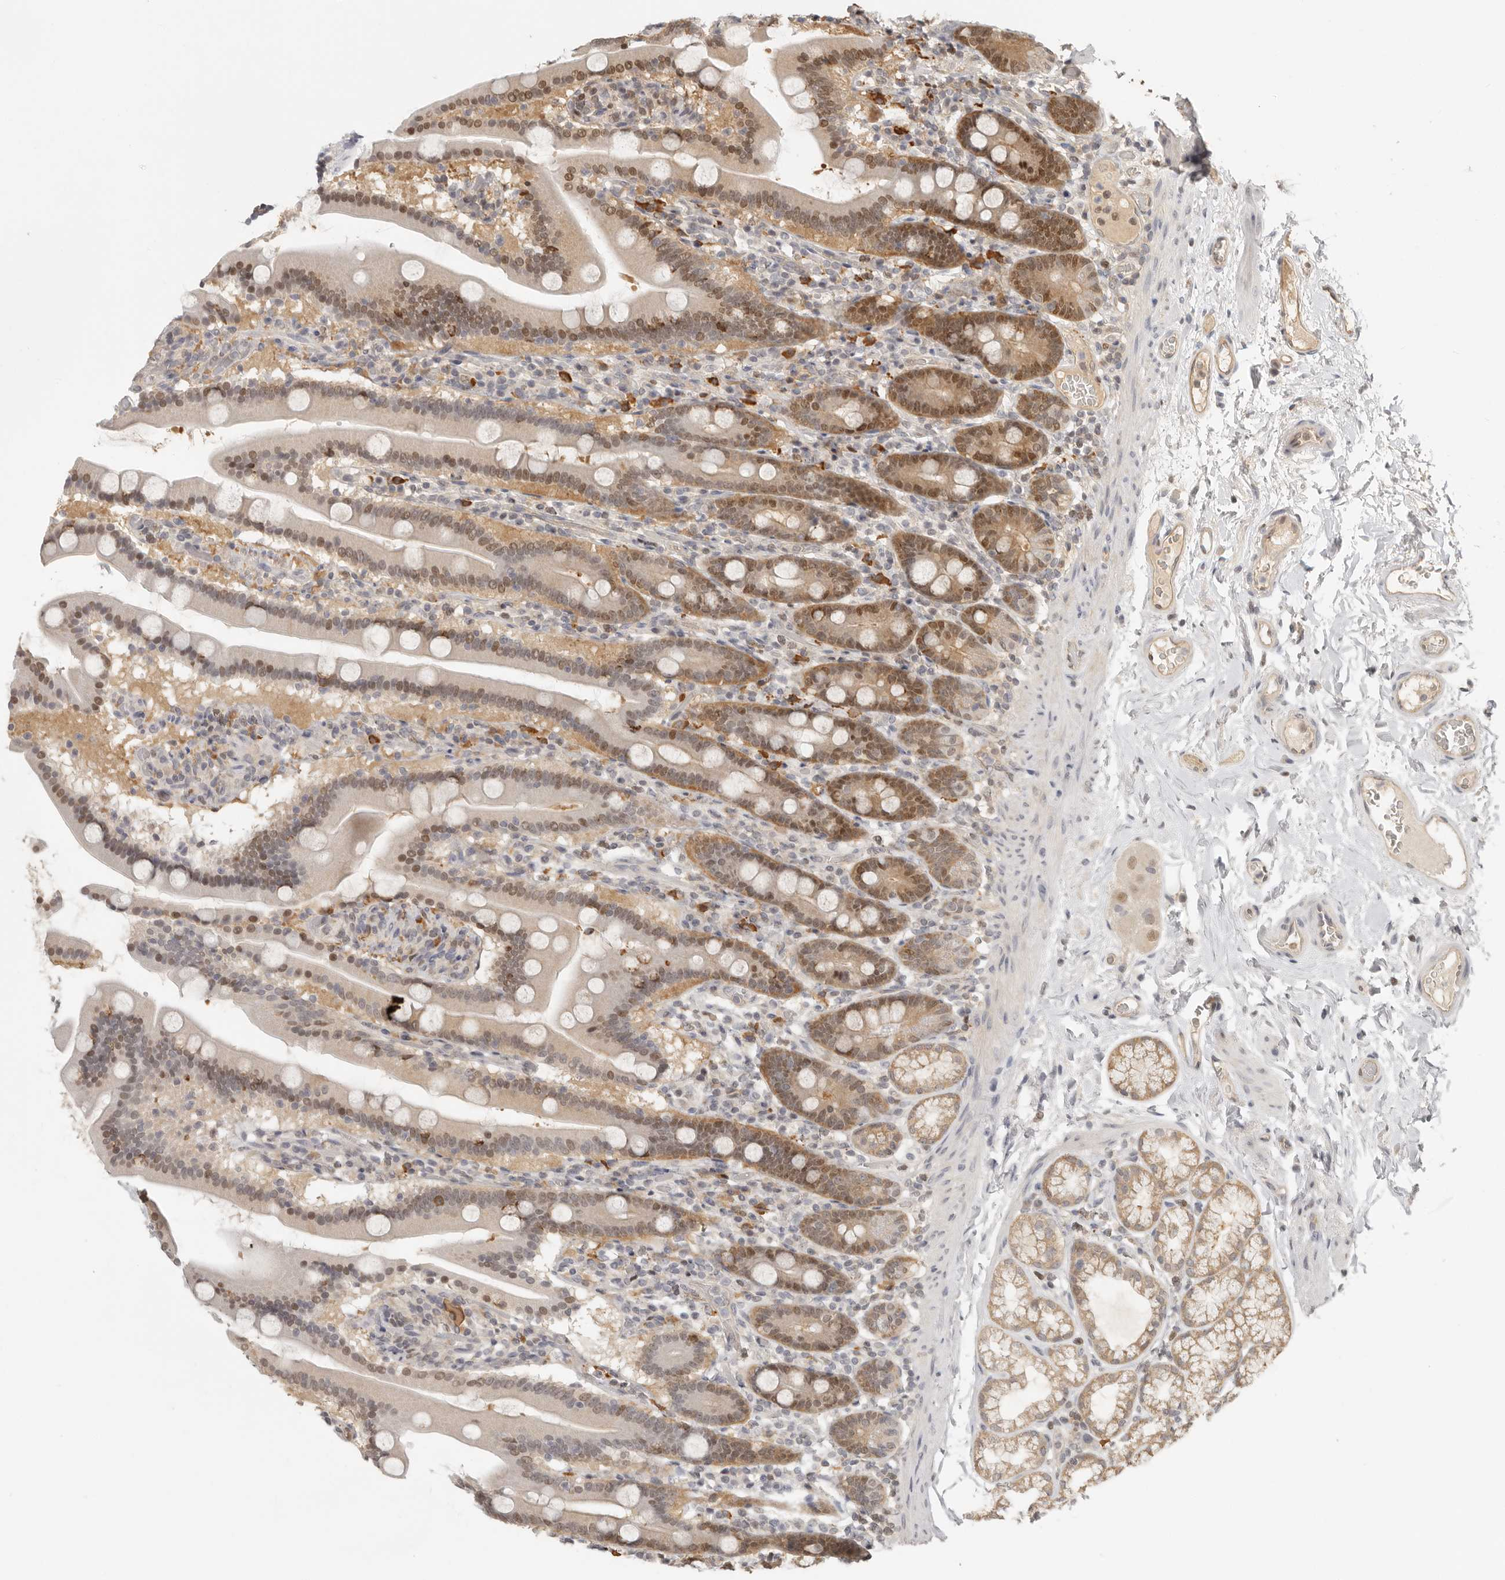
{"staining": {"intensity": "moderate", "quantity": ">75%", "location": "cytoplasmic/membranous,nuclear"}, "tissue": "duodenum", "cell_type": "Glandular cells", "image_type": "normal", "snomed": [{"axis": "morphology", "description": "Normal tissue, NOS"}, {"axis": "topography", "description": "Duodenum"}], "caption": "Immunohistochemistry (IHC) (DAB (3,3'-diaminobenzidine)) staining of normal human duodenum shows moderate cytoplasmic/membranous,nuclear protein expression in approximately >75% of glandular cells.", "gene": "PSMA5", "patient": {"sex": "male", "age": 55}}